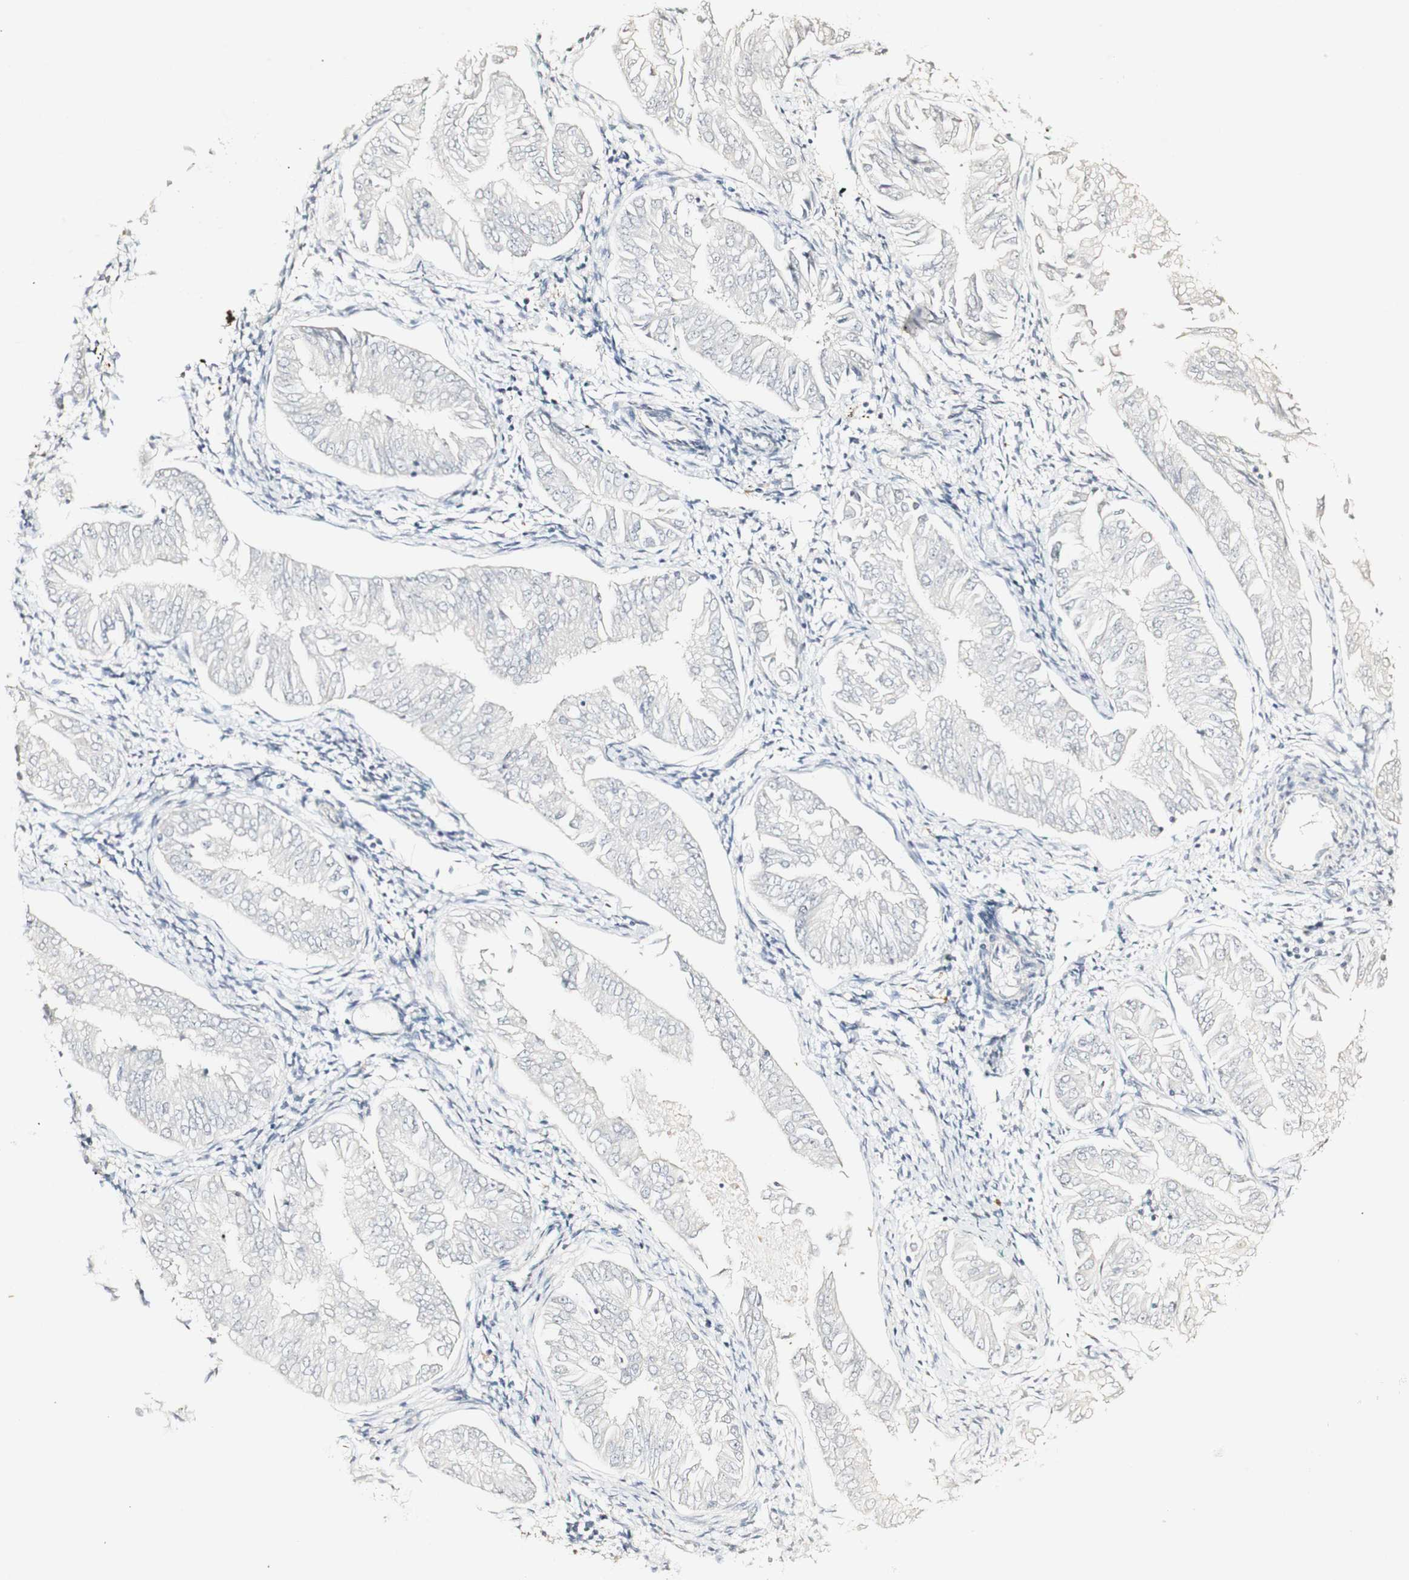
{"staining": {"intensity": "negative", "quantity": "none", "location": "none"}, "tissue": "endometrial cancer", "cell_type": "Tumor cells", "image_type": "cancer", "snomed": [{"axis": "morphology", "description": "Adenocarcinoma, NOS"}, {"axis": "topography", "description": "Endometrium"}], "caption": "DAB (3,3'-diaminobenzidine) immunohistochemical staining of human endometrial adenocarcinoma displays no significant staining in tumor cells.", "gene": "SYT7", "patient": {"sex": "female", "age": 53}}